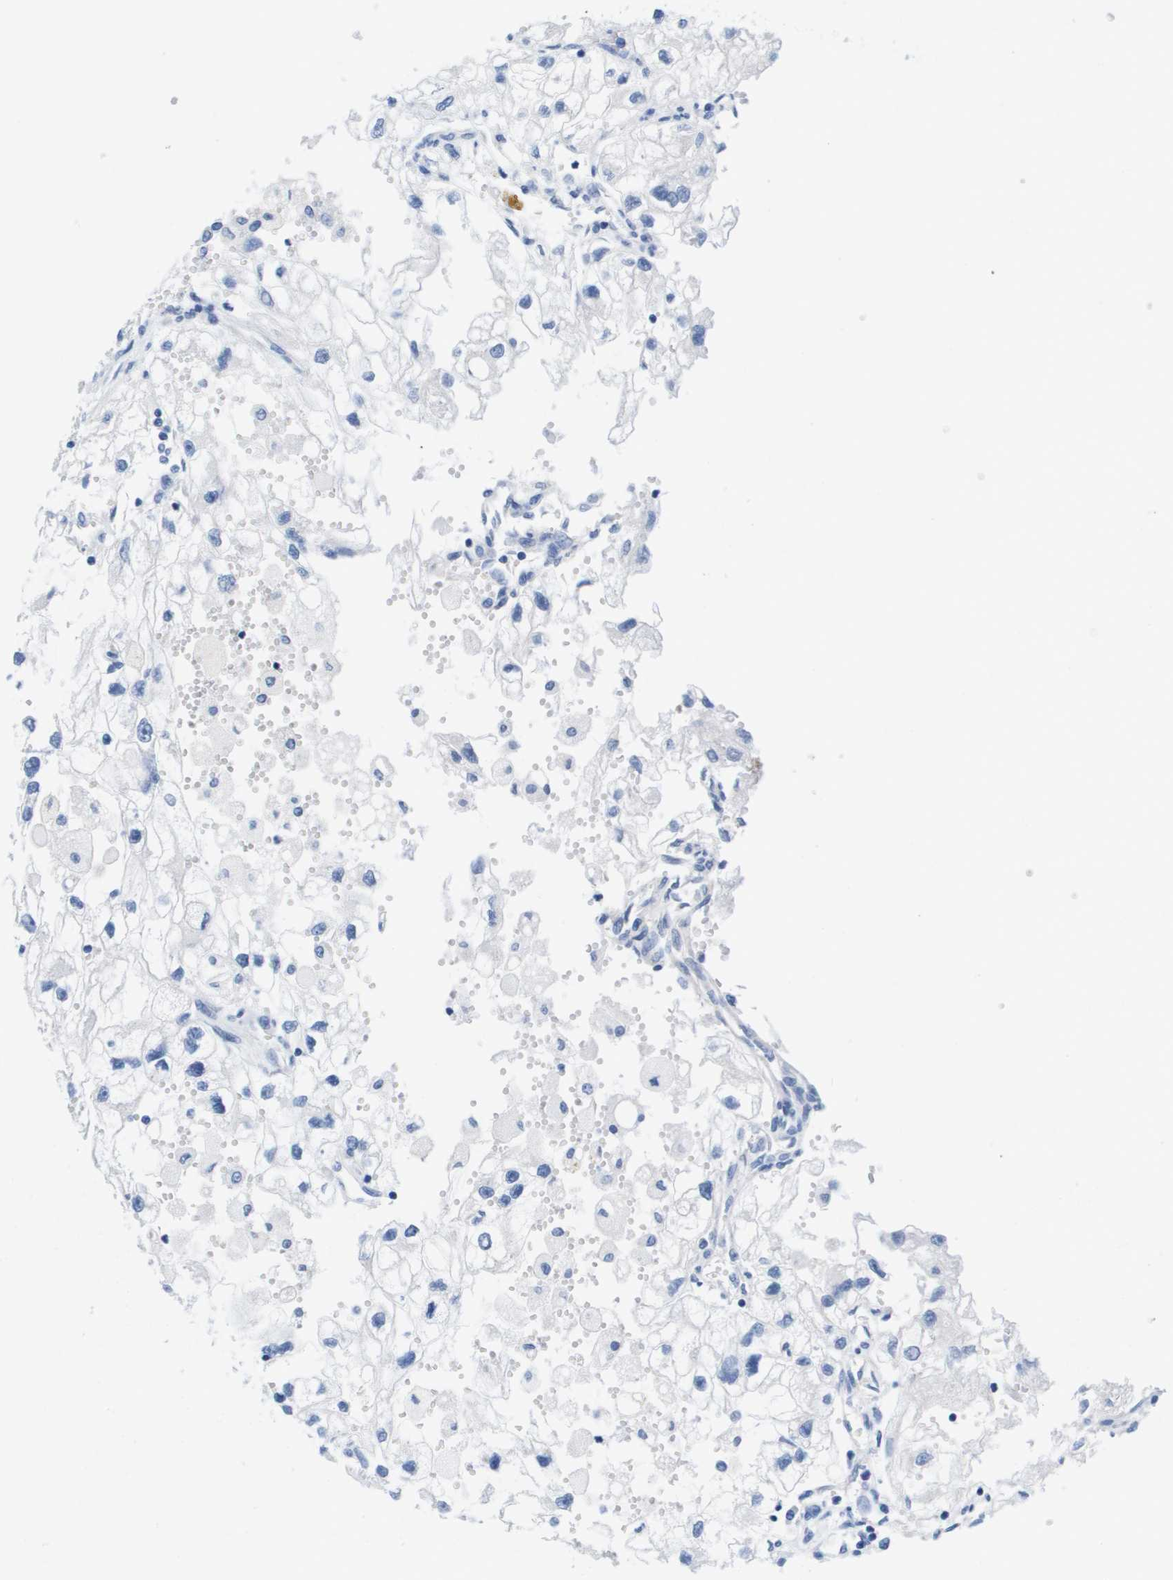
{"staining": {"intensity": "negative", "quantity": "none", "location": "none"}, "tissue": "renal cancer", "cell_type": "Tumor cells", "image_type": "cancer", "snomed": [{"axis": "morphology", "description": "Adenocarcinoma, NOS"}, {"axis": "topography", "description": "Kidney"}], "caption": "Immunohistochemistry (IHC) of human renal adenocarcinoma displays no expression in tumor cells. The staining was performed using DAB to visualize the protein expression in brown, while the nuclei were stained in blue with hematoxylin (Magnification: 20x).", "gene": "APOA1", "patient": {"sex": "female", "age": 70}}